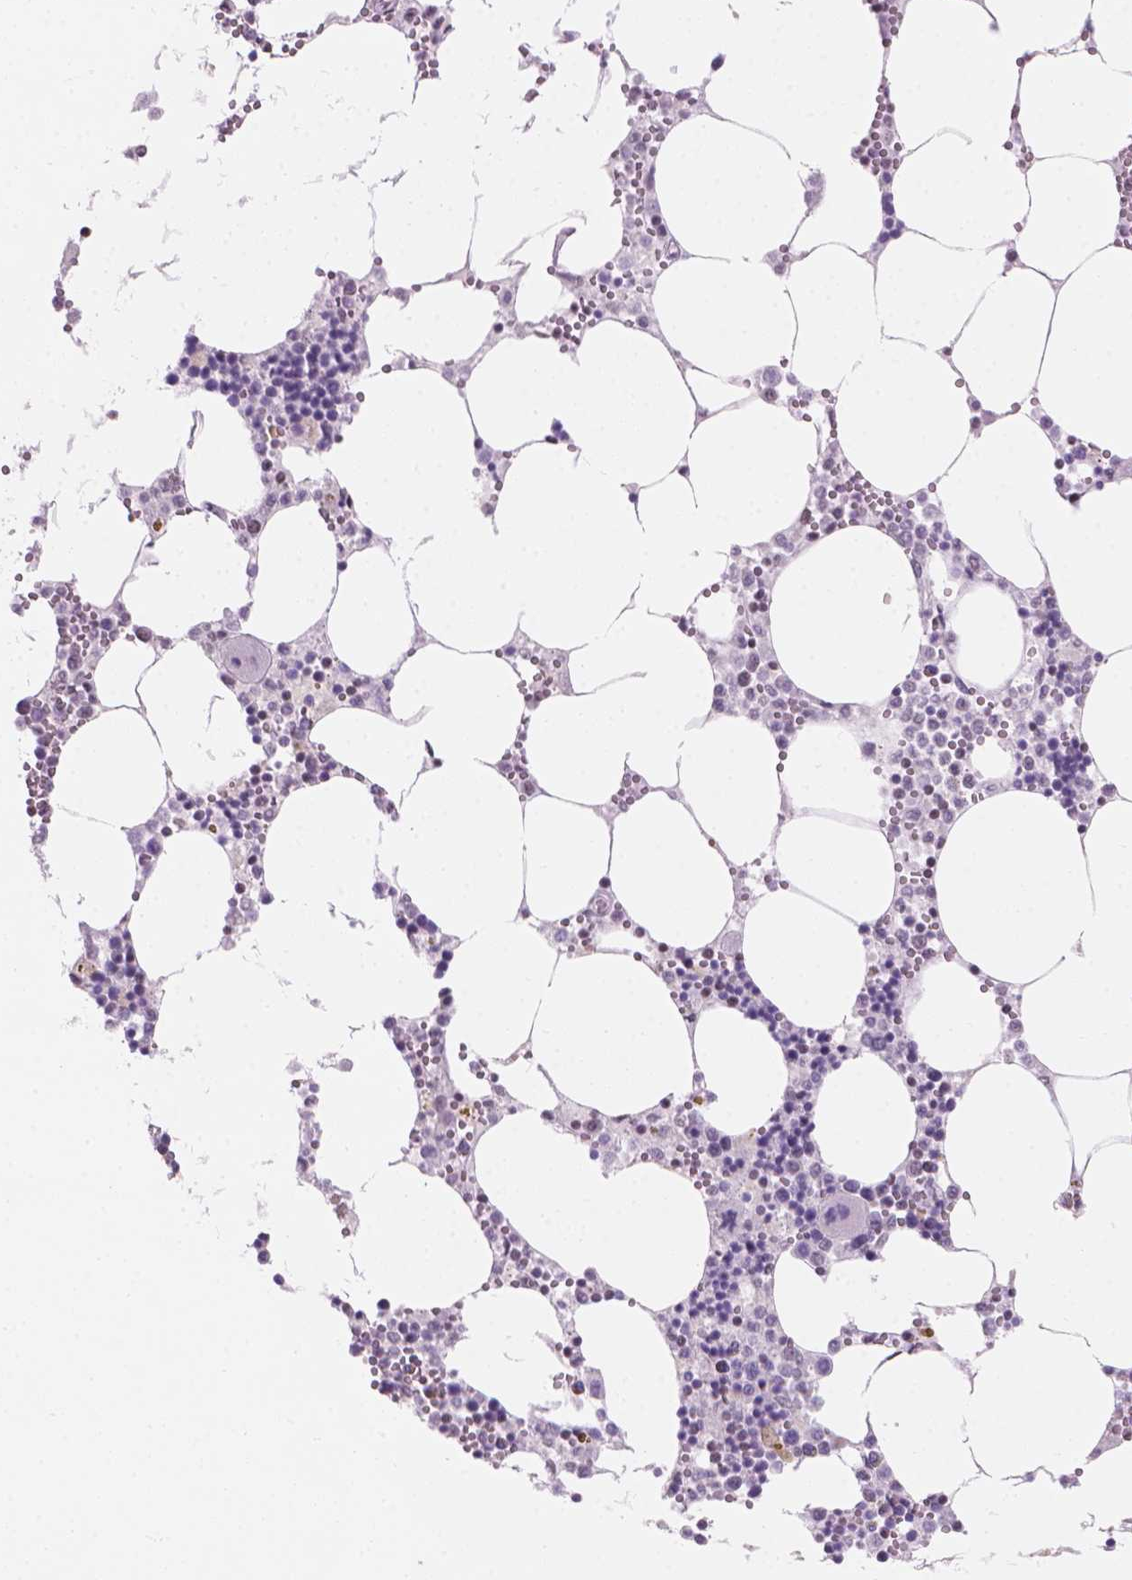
{"staining": {"intensity": "negative", "quantity": "none", "location": "none"}, "tissue": "bone marrow", "cell_type": "Hematopoietic cells", "image_type": "normal", "snomed": [{"axis": "morphology", "description": "Normal tissue, NOS"}, {"axis": "topography", "description": "Bone marrow"}], "caption": "This histopathology image is of unremarkable bone marrow stained with immunohistochemistry to label a protein in brown with the nuclei are counter-stained blue. There is no expression in hematopoietic cells. Nuclei are stained in blue.", "gene": "PIAS2", "patient": {"sex": "male", "age": 54}}